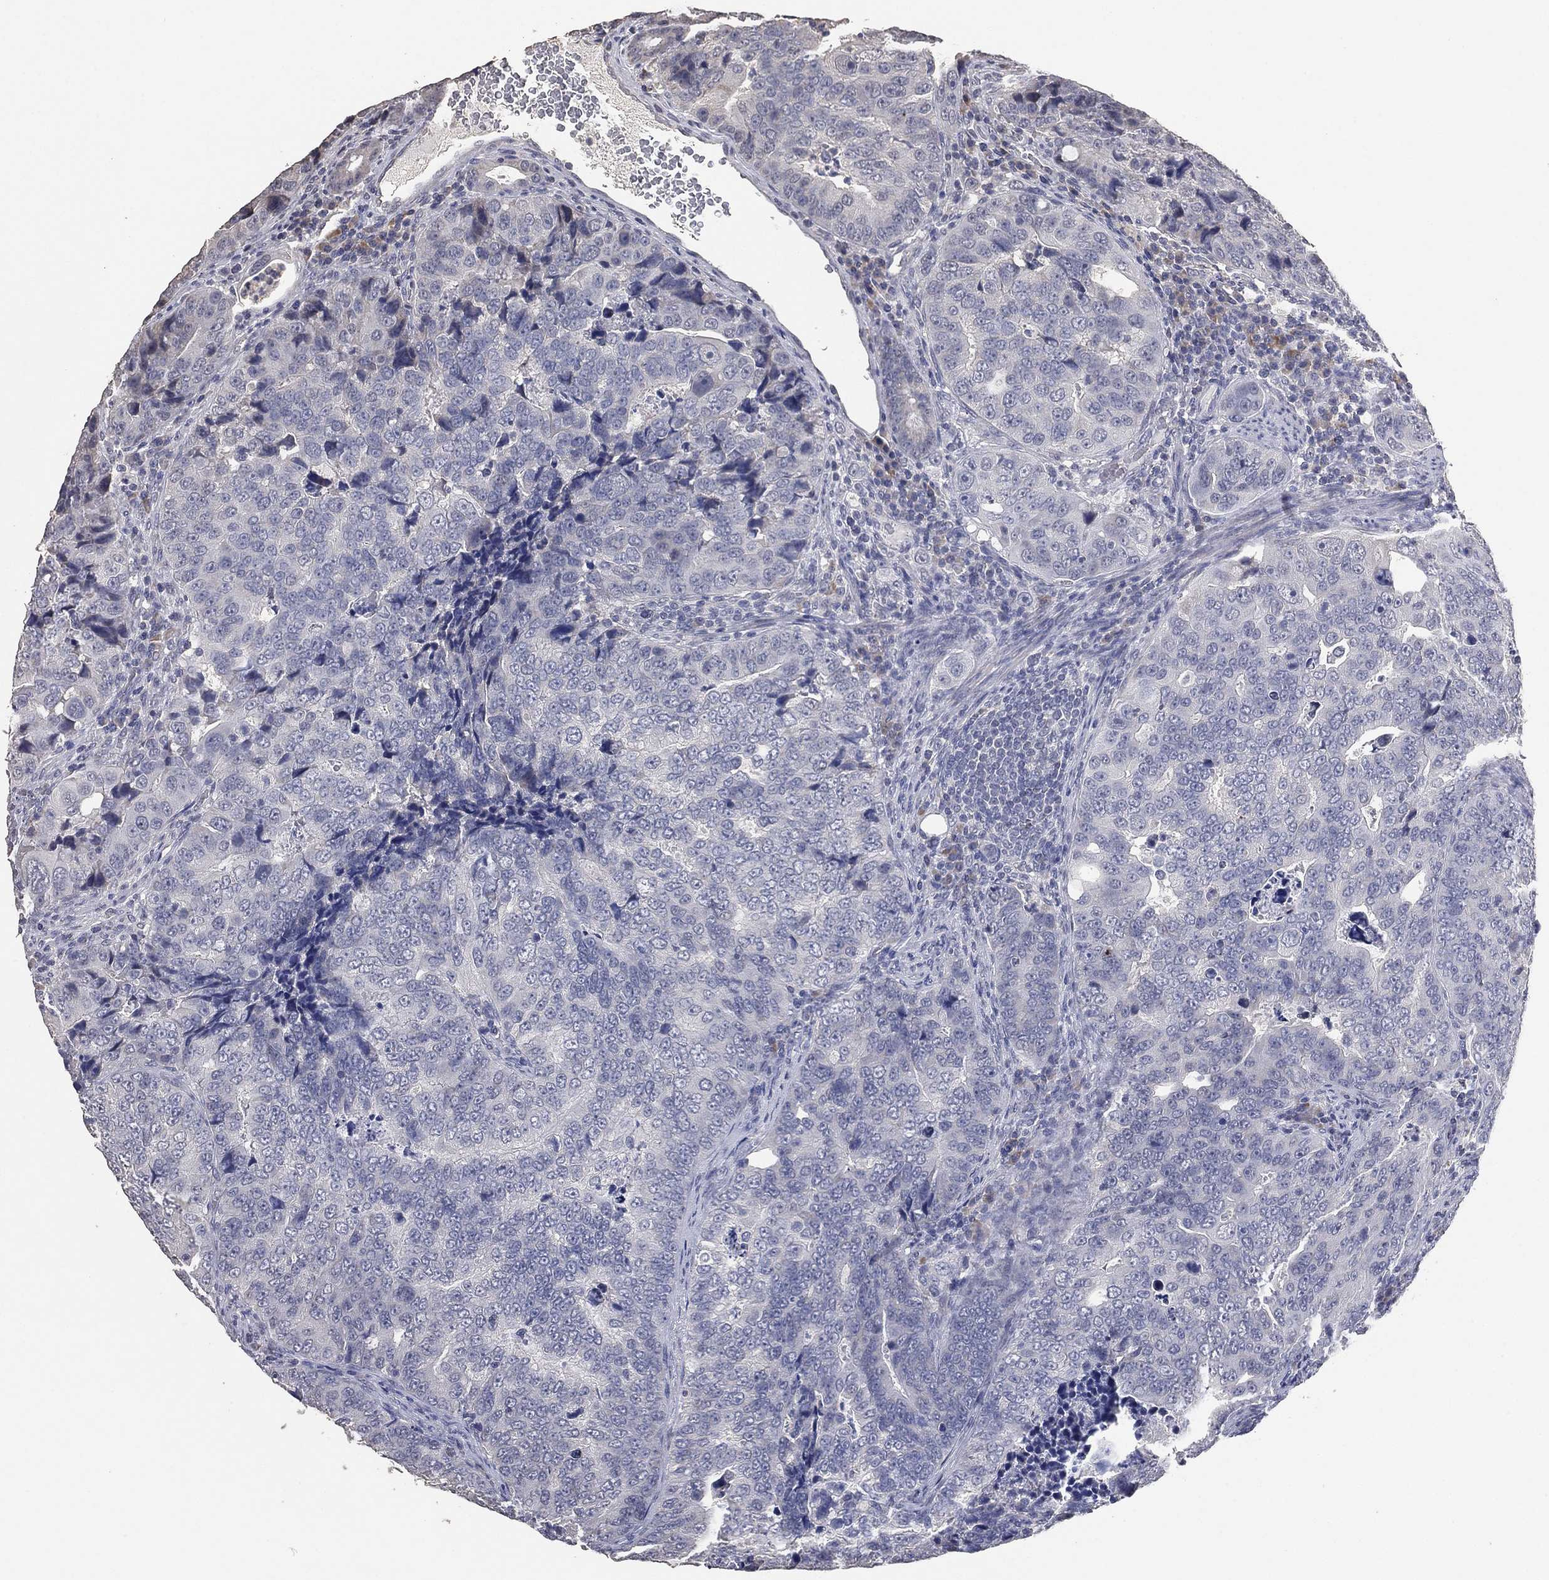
{"staining": {"intensity": "negative", "quantity": "none", "location": "none"}, "tissue": "colorectal cancer", "cell_type": "Tumor cells", "image_type": "cancer", "snomed": [{"axis": "morphology", "description": "Adenocarcinoma, NOS"}, {"axis": "topography", "description": "Colon"}], "caption": "An immunohistochemistry image of colorectal adenocarcinoma is shown. There is no staining in tumor cells of colorectal adenocarcinoma.", "gene": "DSG1", "patient": {"sex": "female", "age": 72}}